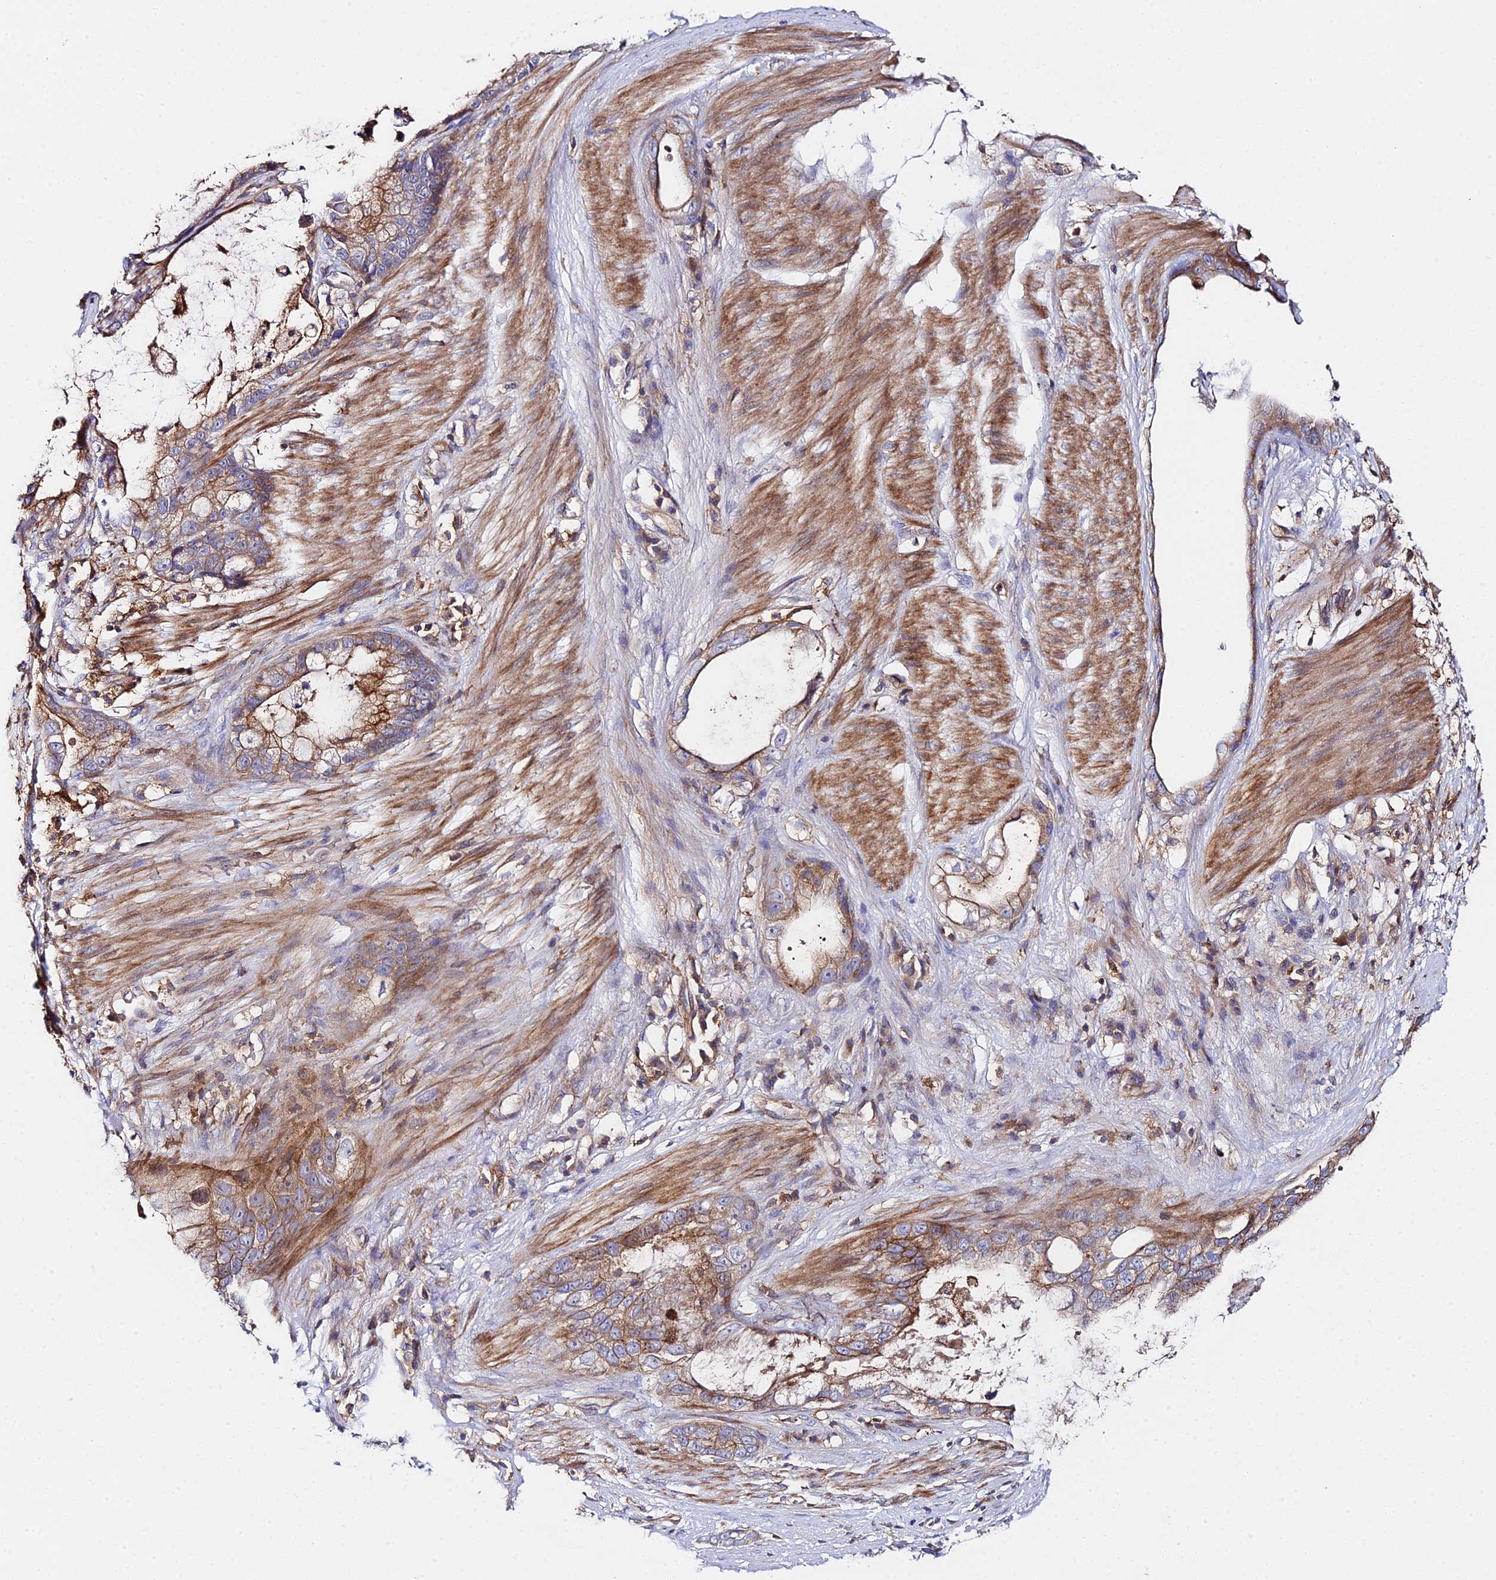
{"staining": {"intensity": "moderate", "quantity": ">75%", "location": "cytoplasmic/membranous"}, "tissue": "stomach cancer", "cell_type": "Tumor cells", "image_type": "cancer", "snomed": [{"axis": "morphology", "description": "Adenocarcinoma, NOS"}, {"axis": "topography", "description": "Stomach"}], "caption": "Immunohistochemistry micrograph of stomach cancer stained for a protein (brown), which demonstrates medium levels of moderate cytoplasmic/membranous expression in about >75% of tumor cells.", "gene": "GNG5B", "patient": {"sex": "male", "age": 55}}